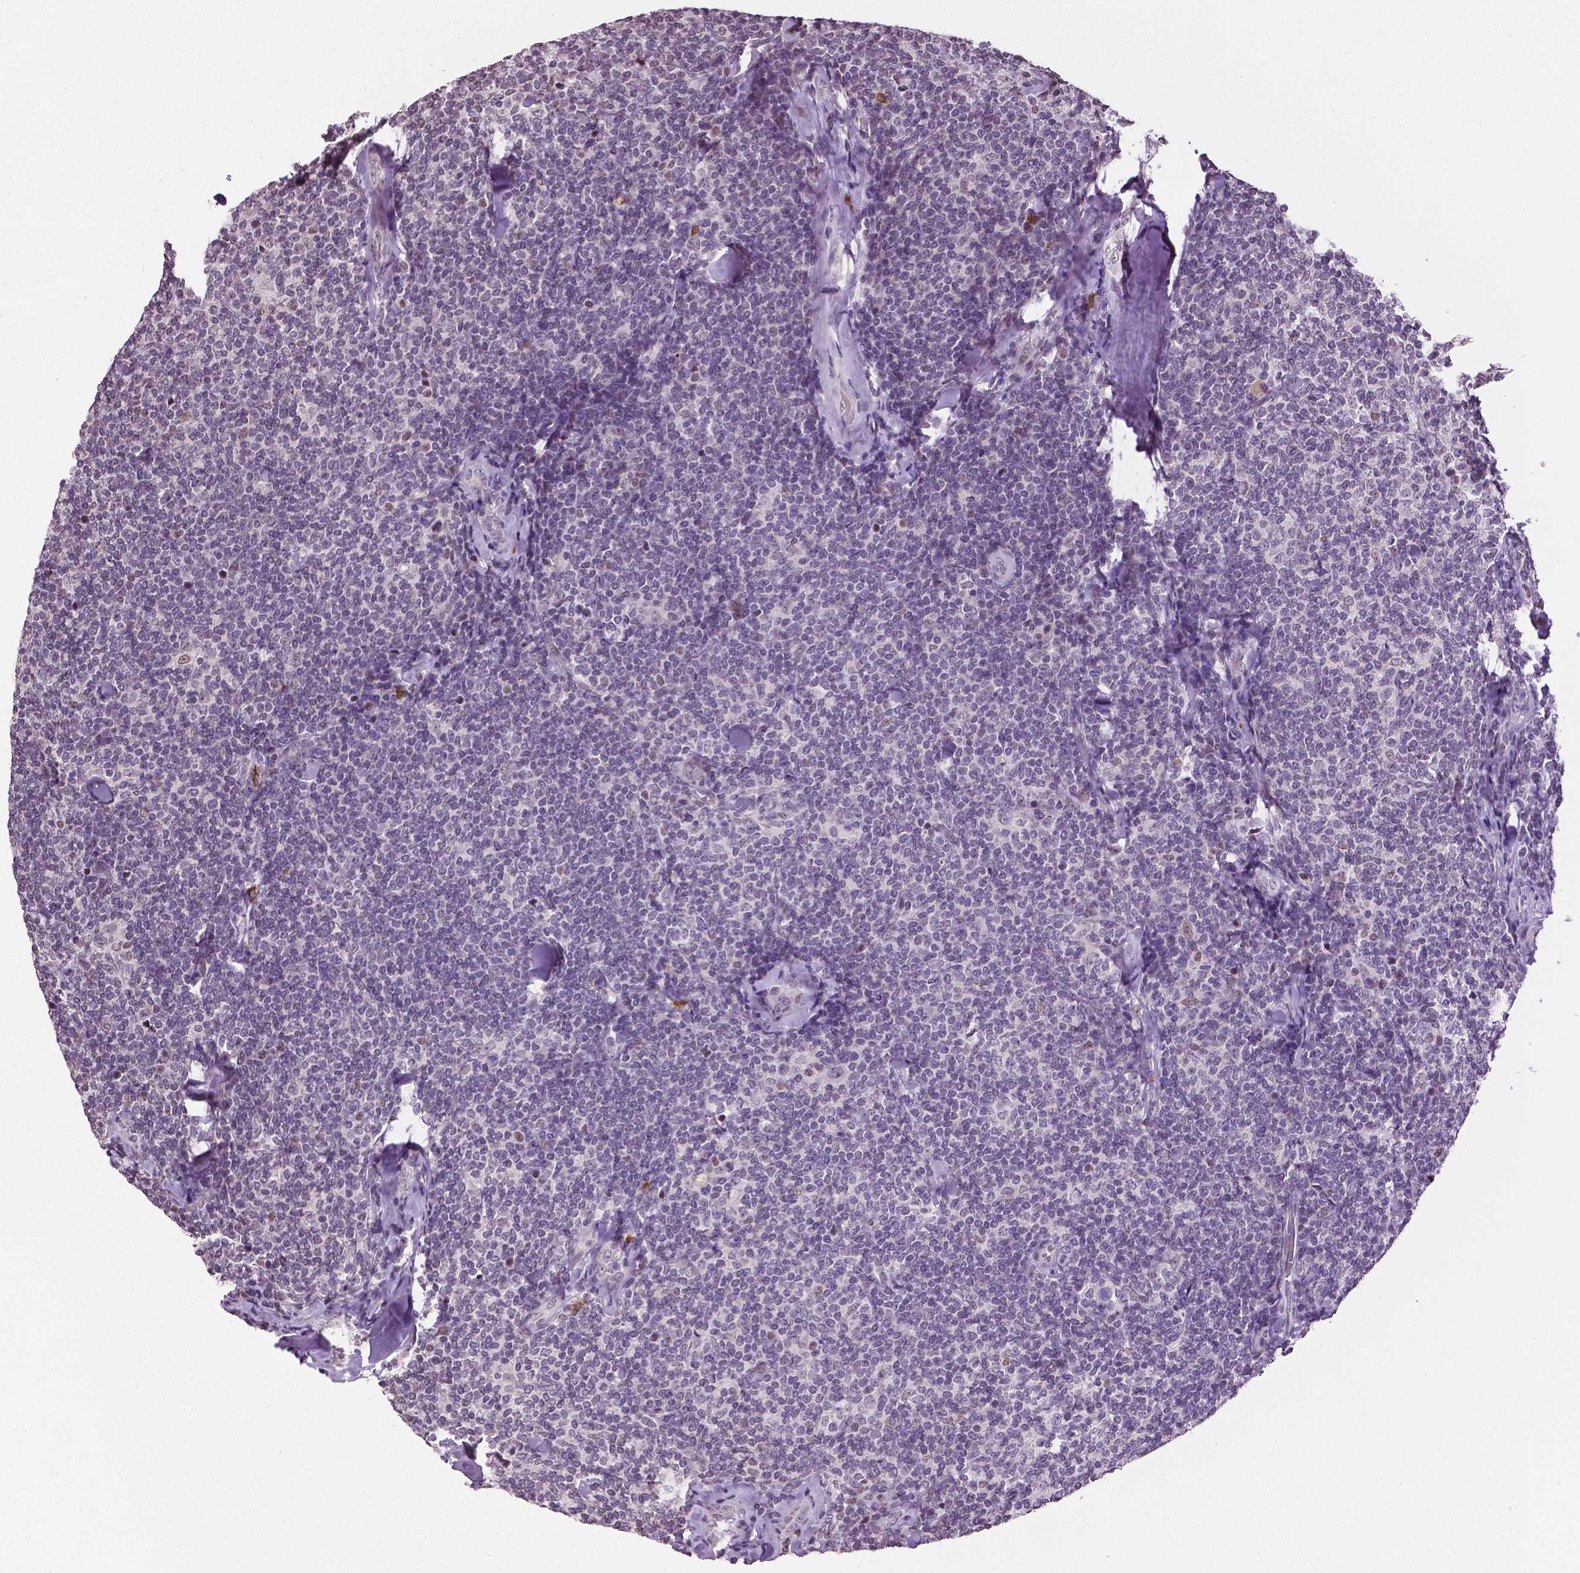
{"staining": {"intensity": "negative", "quantity": "none", "location": "none"}, "tissue": "lymphoma", "cell_type": "Tumor cells", "image_type": "cancer", "snomed": [{"axis": "morphology", "description": "Malignant lymphoma, non-Hodgkin's type, Low grade"}, {"axis": "topography", "description": "Lymph node"}], "caption": "Histopathology image shows no significant protein staining in tumor cells of lymphoma.", "gene": "DLX5", "patient": {"sex": "female", "age": 56}}